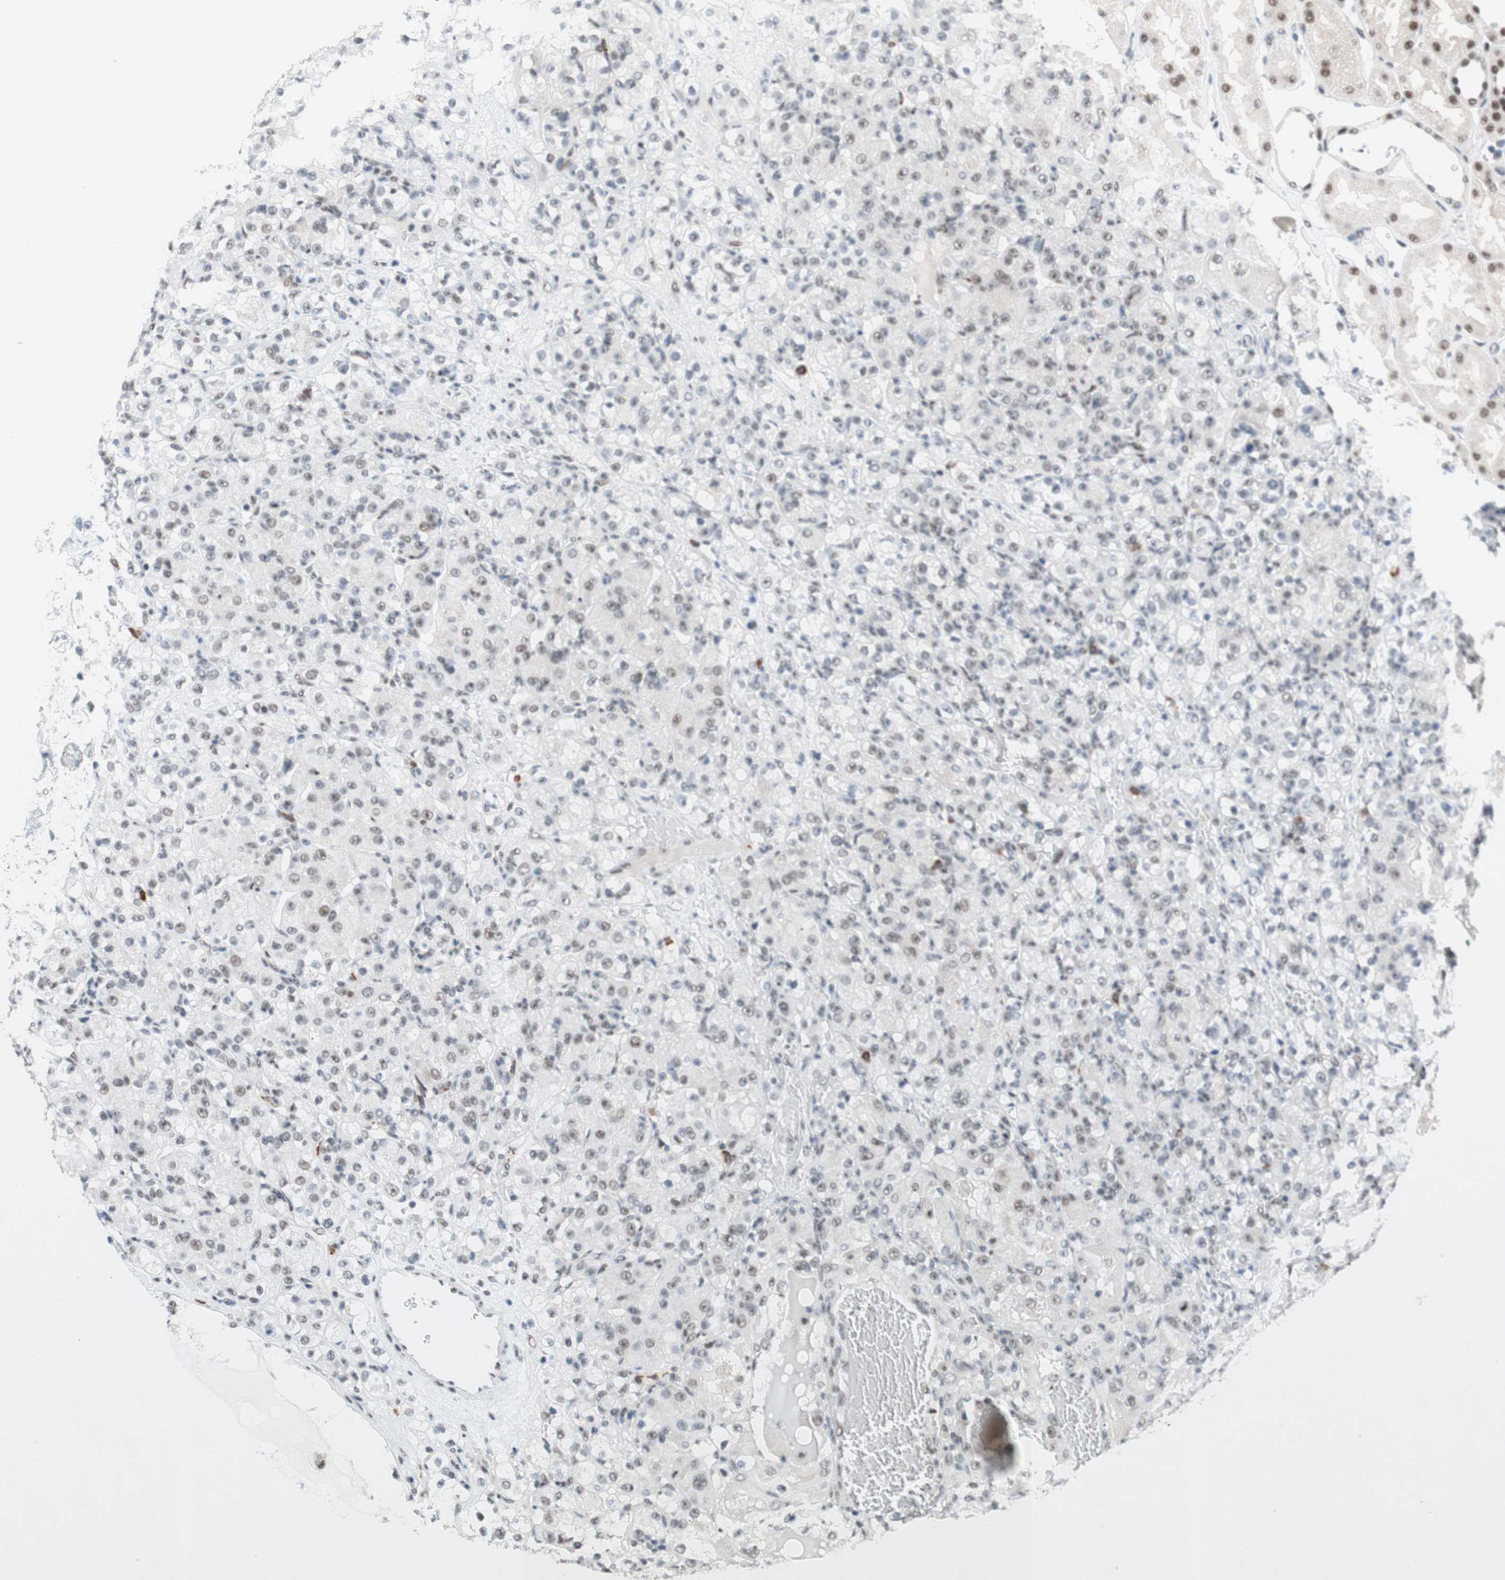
{"staining": {"intensity": "negative", "quantity": "none", "location": "none"}, "tissue": "renal cancer", "cell_type": "Tumor cells", "image_type": "cancer", "snomed": [{"axis": "morphology", "description": "Adenocarcinoma, NOS"}, {"axis": "topography", "description": "Kidney"}], "caption": "An immunohistochemistry (IHC) image of renal adenocarcinoma is shown. There is no staining in tumor cells of renal adenocarcinoma. (Stains: DAB immunohistochemistry with hematoxylin counter stain, Microscopy: brightfield microscopy at high magnification).", "gene": "PRPF19", "patient": {"sex": "male", "age": 61}}